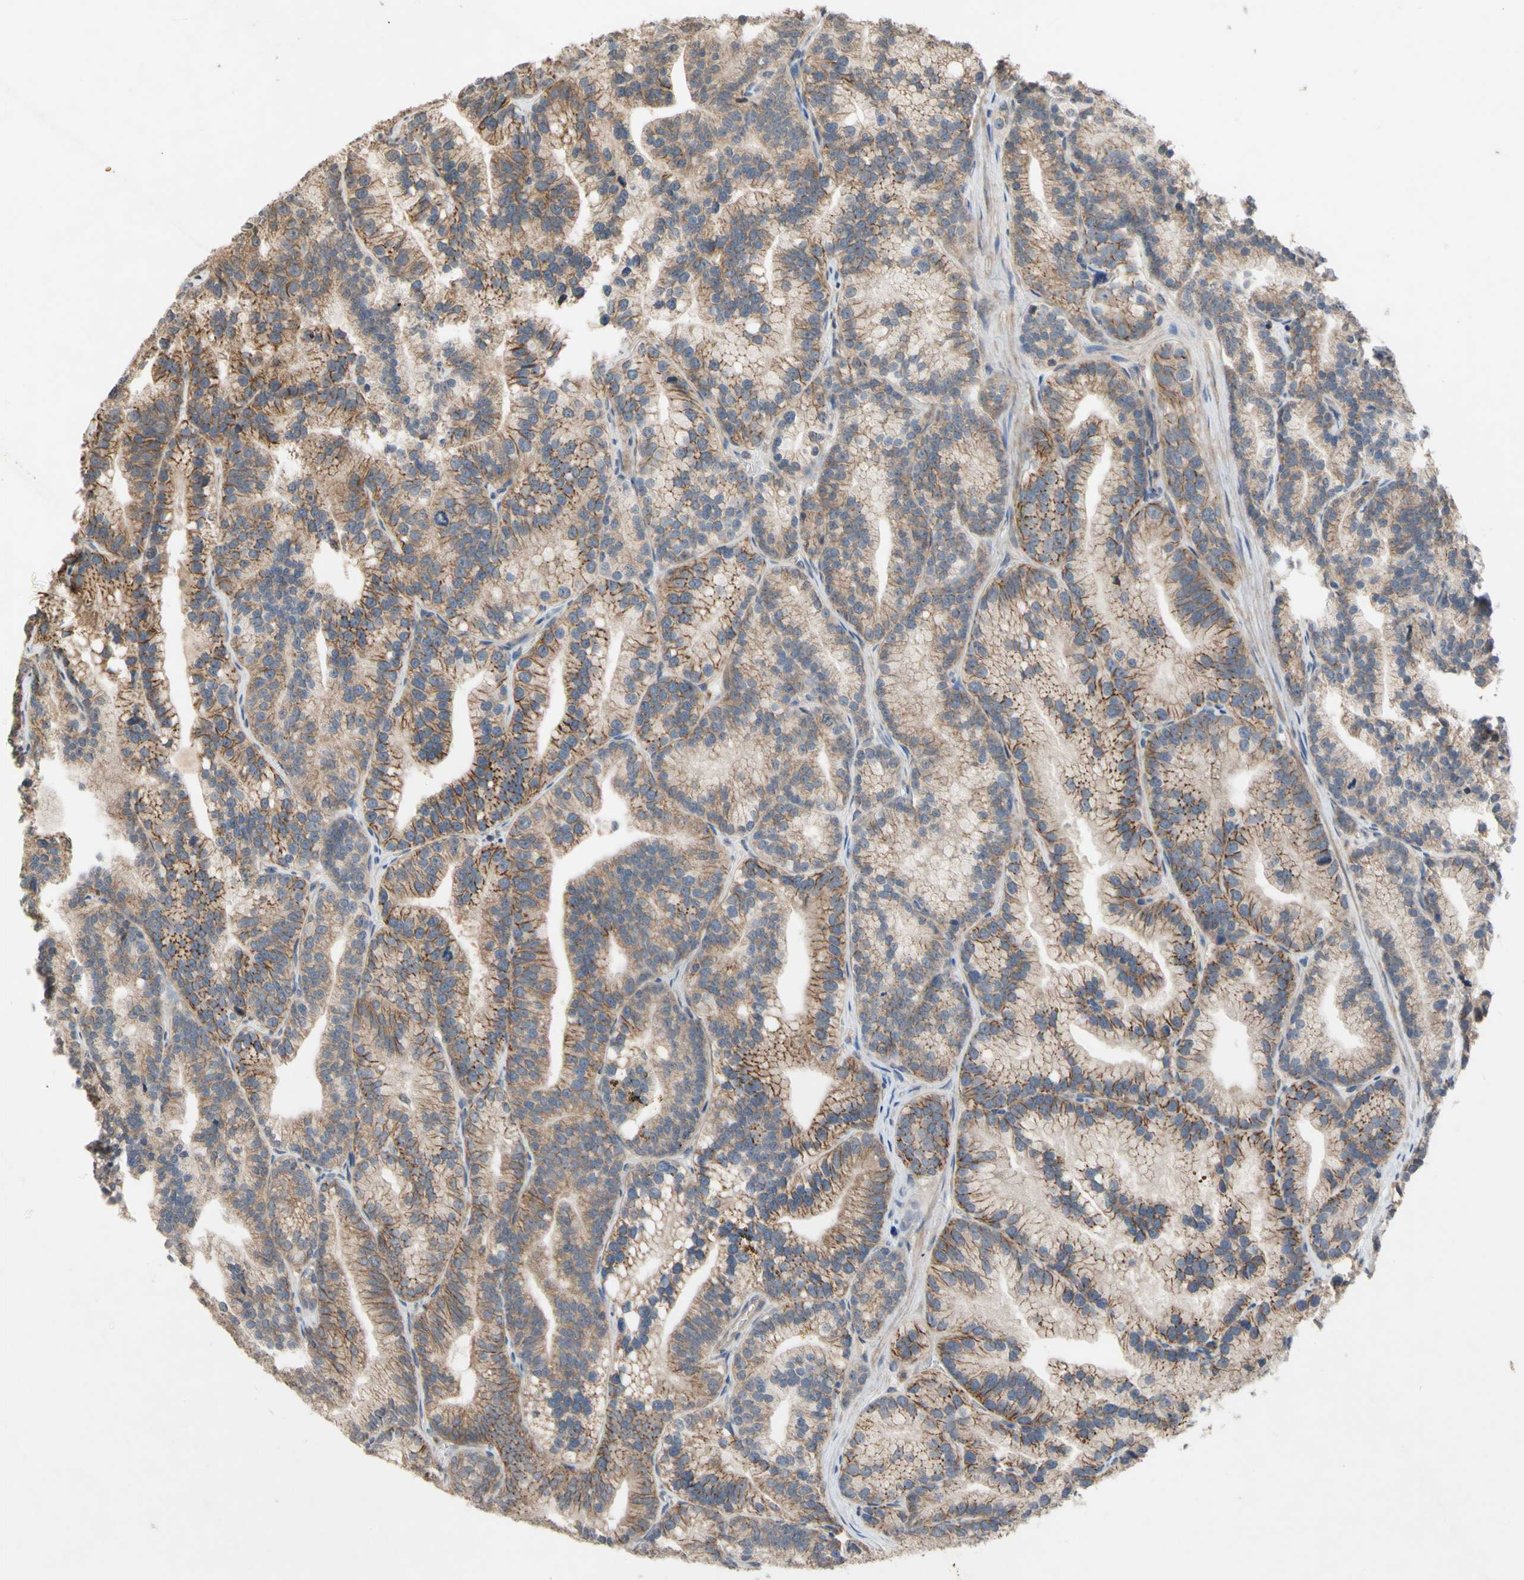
{"staining": {"intensity": "moderate", "quantity": ">75%", "location": "cytoplasmic/membranous"}, "tissue": "prostate cancer", "cell_type": "Tumor cells", "image_type": "cancer", "snomed": [{"axis": "morphology", "description": "Adenocarcinoma, Low grade"}, {"axis": "topography", "description": "Prostate"}], "caption": "IHC staining of prostate low-grade adenocarcinoma, which exhibits medium levels of moderate cytoplasmic/membranous positivity in about >75% of tumor cells indicating moderate cytoplasmic/membranous protein staining. The staining was performed using DAB (brown) for protein detection and nuclei were counterstained in hematoxylin (blue).", "gene": "NECTIN3", "patient": {"sex": "male", "age": 89}}